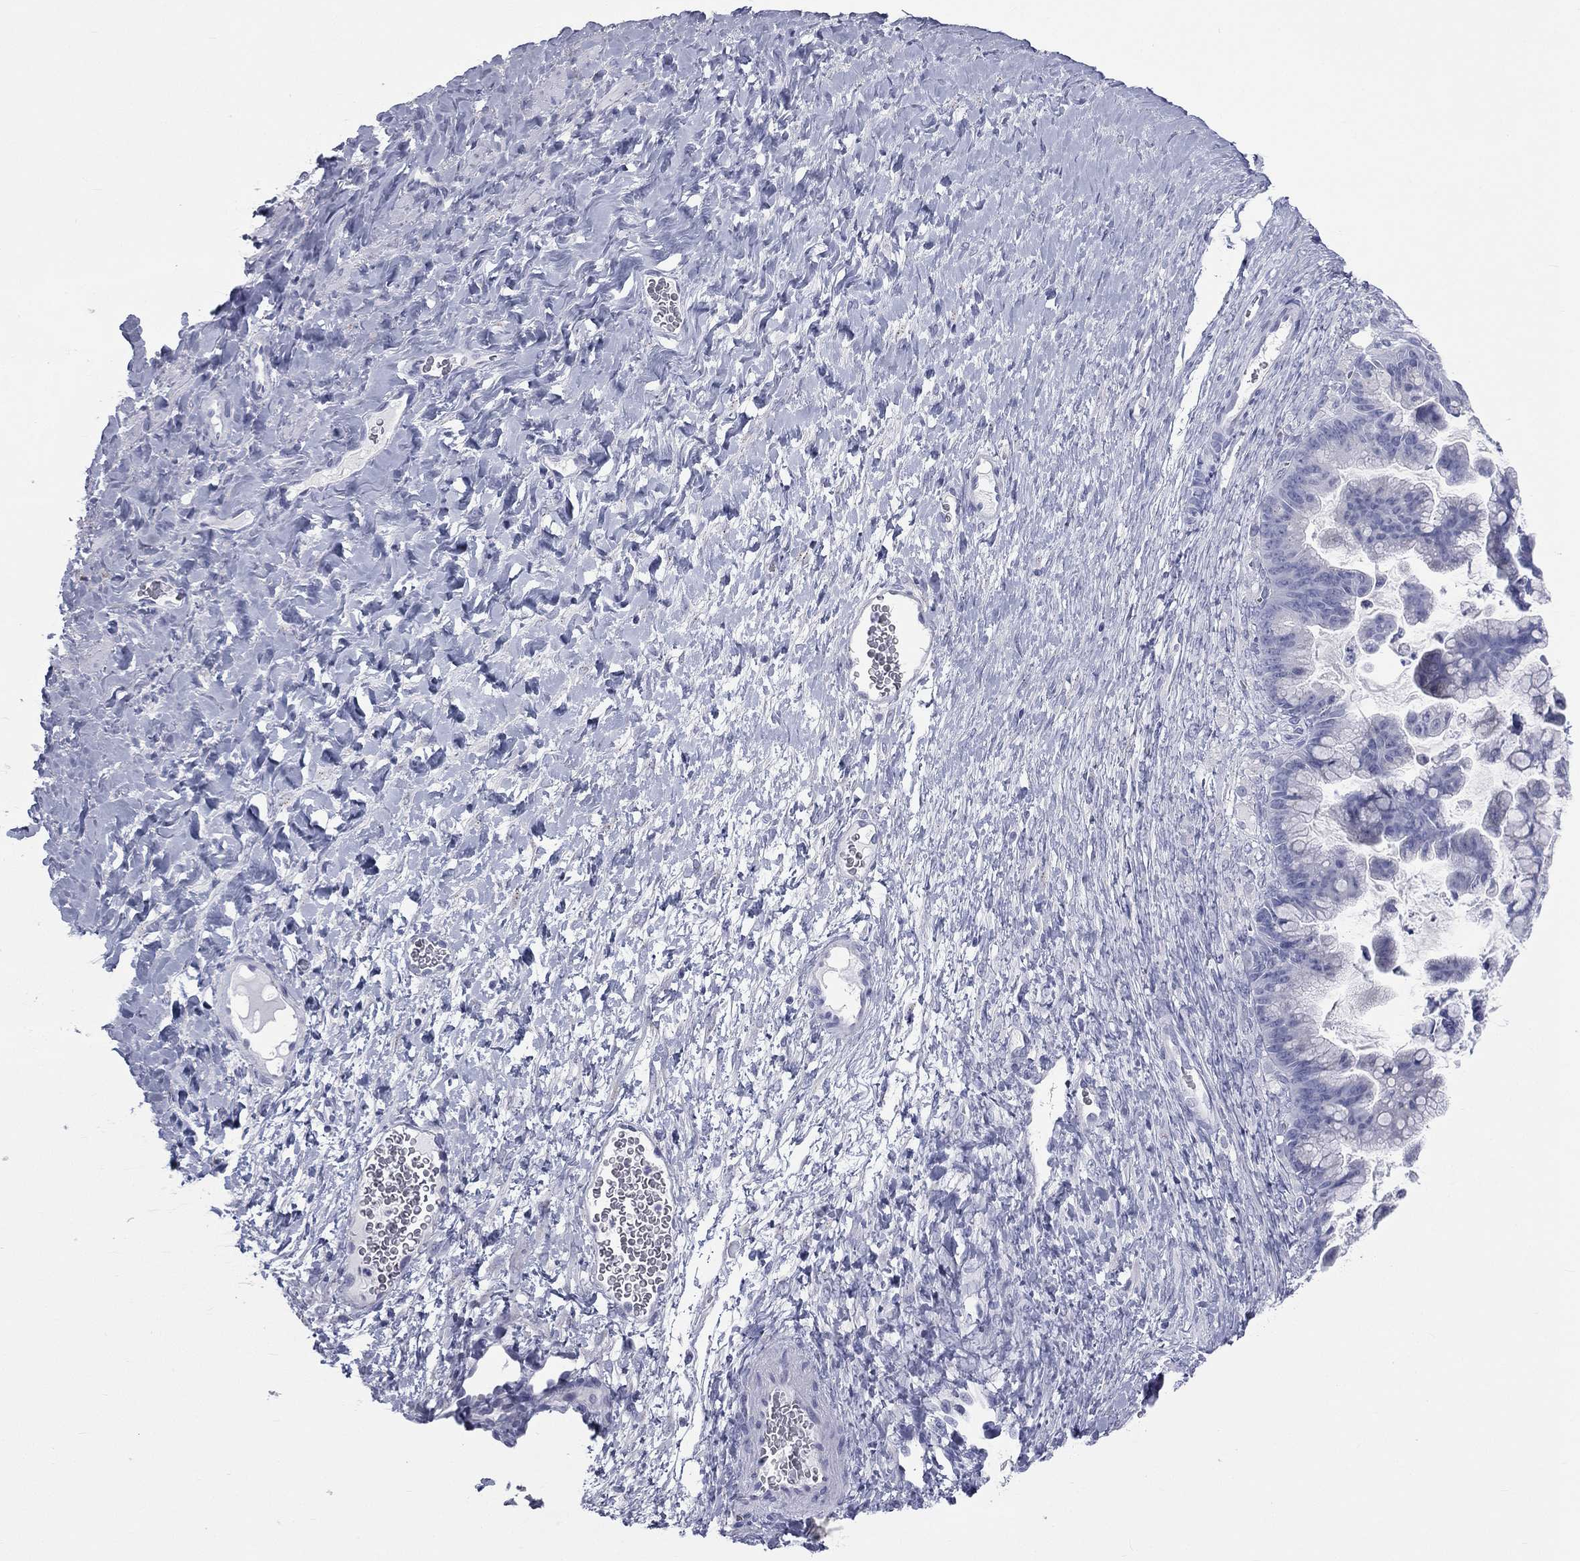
{"staining": {"intensity": "negative", "quantity": "none", "location": "none"}, "tissue": "ovarian cancer", "cell_type": "Tumor cells", "image_type": "cancer", "snomed": [{"axis": "morphology", "description": "Cystadenocarcinoma, mucinous, NOS"}, {"axis": "topography", "description": "Ovary"}], "caption": "Ovarian mucinous cystadenocarcinoma was stained to show a protein in brown. There is no significant positivity in tumor cells. (Immunohistochemistry, brightfield microscopy, high magnification).", "gene": "MLN", "patient": {"sex": "female", "age": 67}}